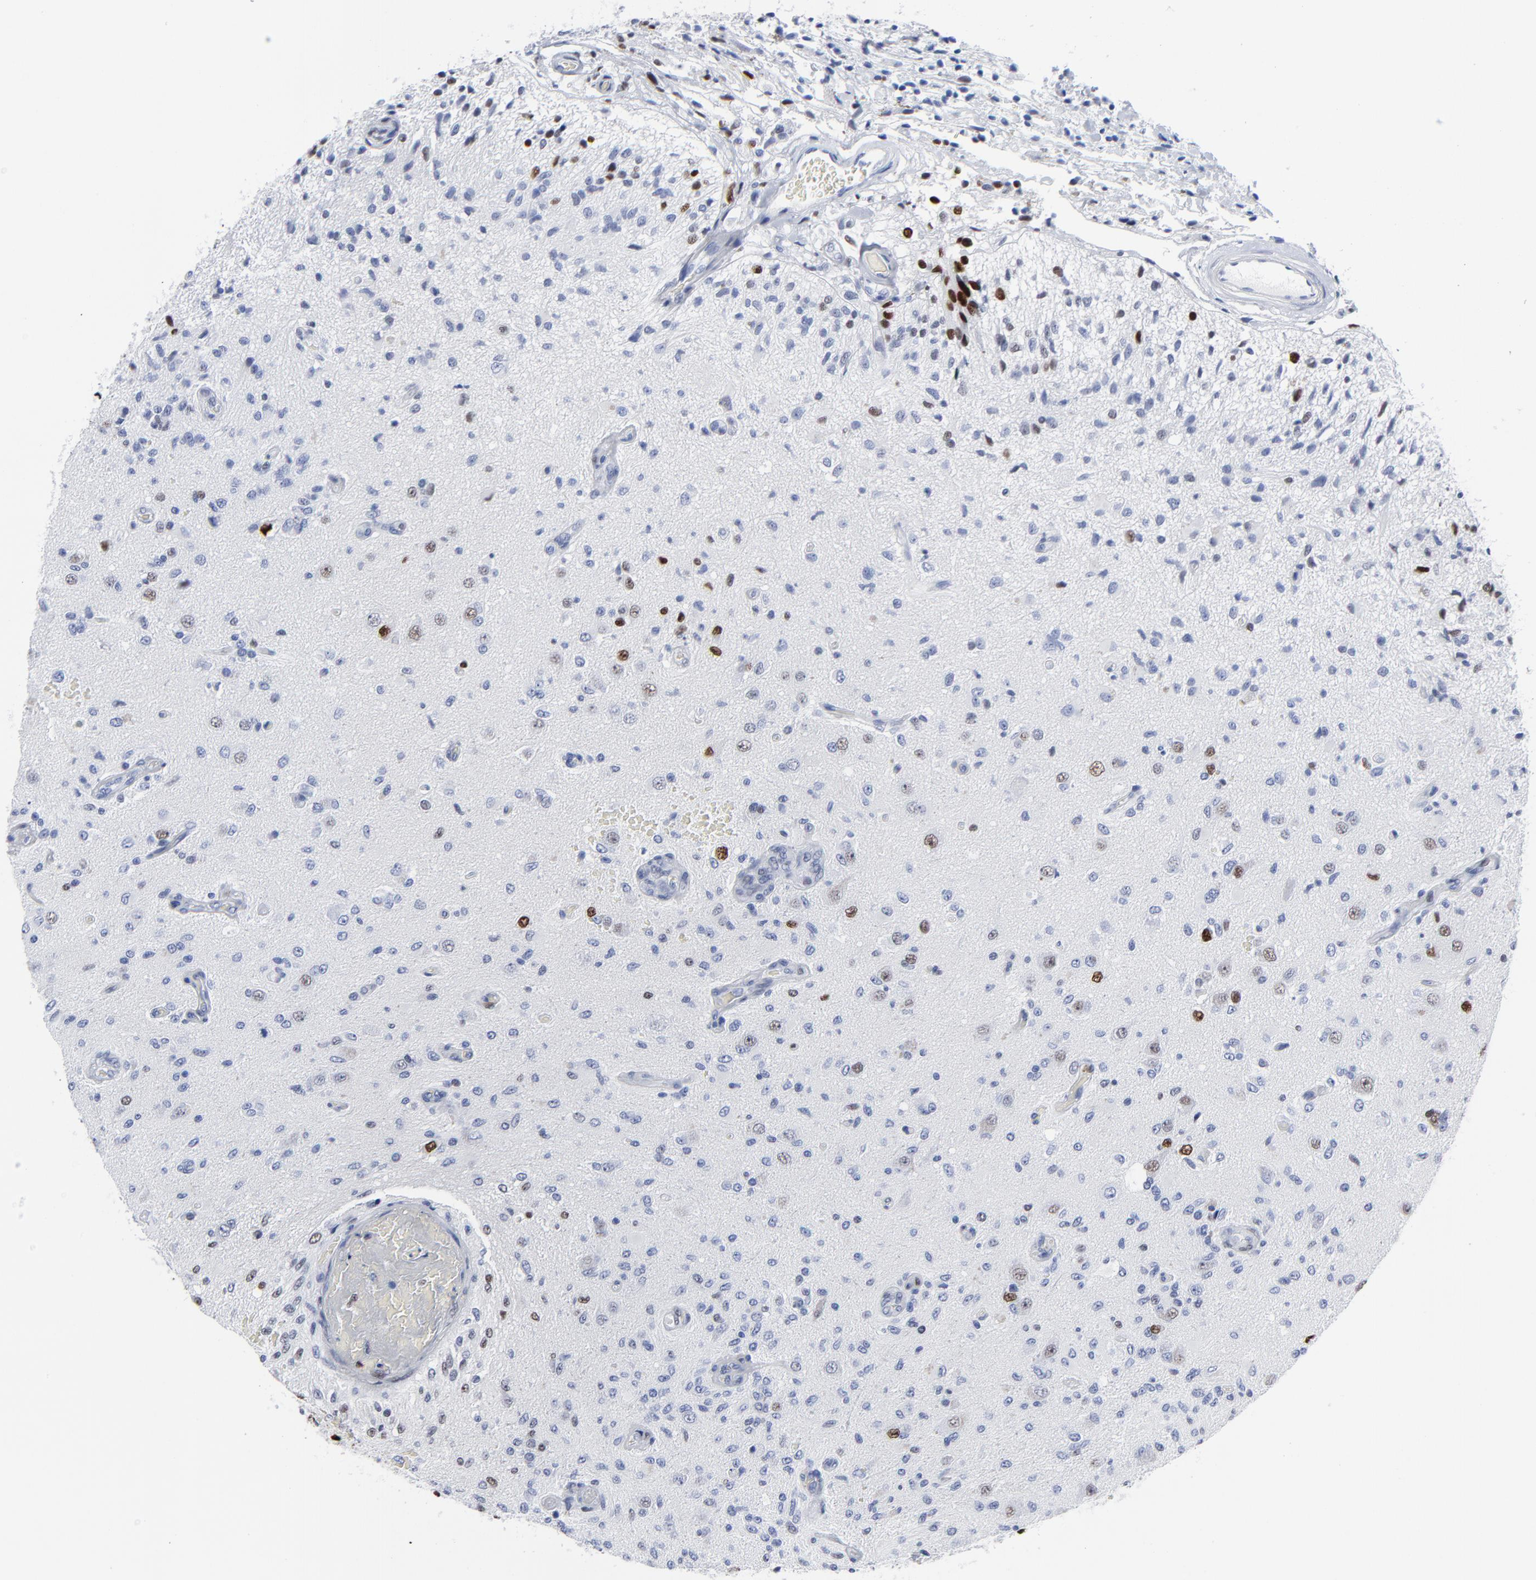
{"staining": {"intensity": "moderate", "quantity": "<25%", "location": "nuclear"}, "tissue": "glioma", "cell_type": "Tumor cells", "image_type": "cancer", "snomed": [{"axis": "morphology", "description": "Normal tissue, NOS"}, {"axis": "morphology", "description": "Glioma, malignant, High grade"}, {"axis": "topography", "description": "Cerebral cortex"}], "caption": "A brown stain shows moderate nuclear staining of a protein in high-grade glioma (malignant) tumor cells. The staining is performed using DAB (3,3'-diaminobenzidine) brown chromogen to label protein expression. The nuclei are counter-stained blue using hematoxylin.", "gene": "JUN", "patient": {"sex": "male", "age": 77}}